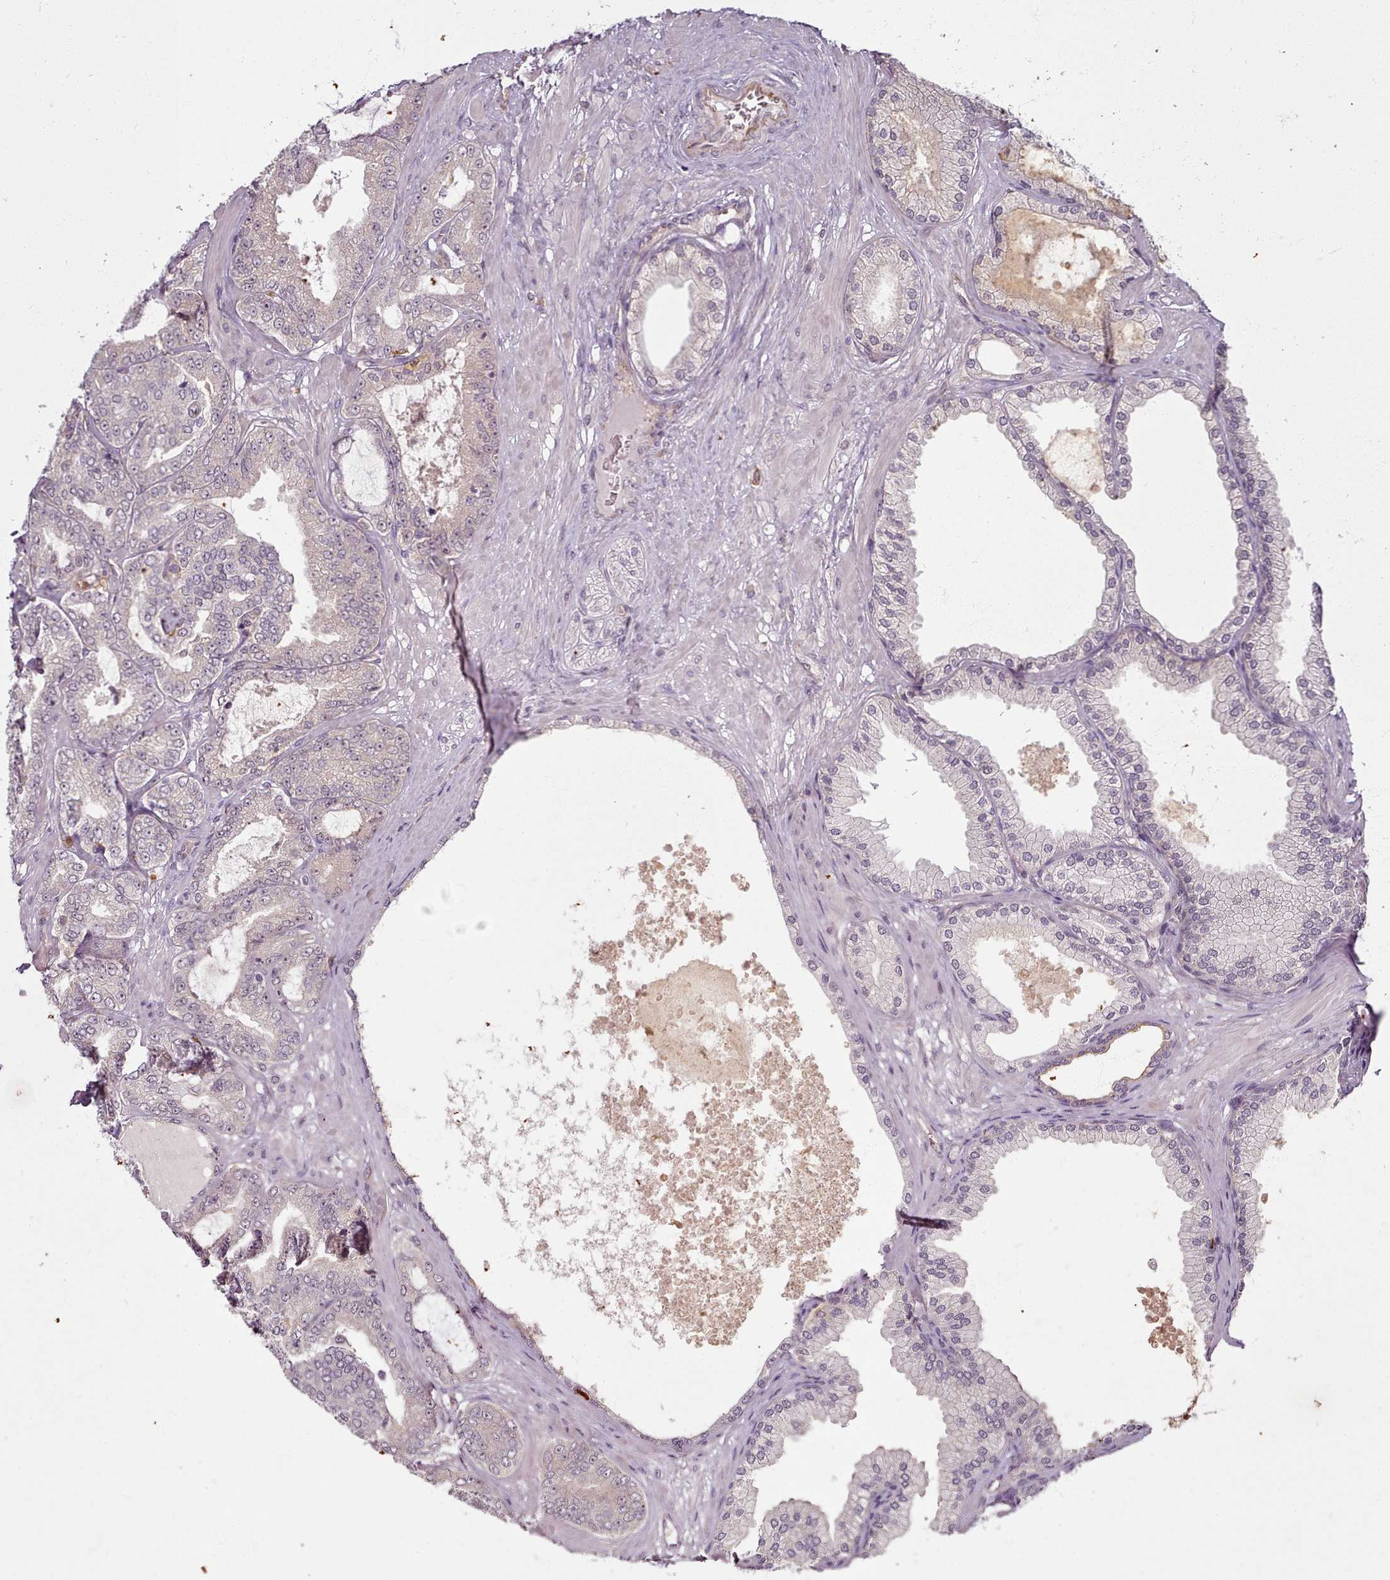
{"staining": {"intensity": "negative", "quantity": "none", "location": "none"}, "tissue": "prostate cancer", "cell_type": "Tumor cells", "image_type": "cancer", "snomed": [{"axis": "morphology", "description": "Adenocarcinoma, Low grade"}, {"axis": "topography", "description": "Prostate"}], "caption": "Adenocarcinoma (low-grade) (prostate) was stained to show a protein in brown. There is no significant staining in tumor cells.", "gene": "C1QTNF5", "patient": {"sex": "male", "age": 63}}